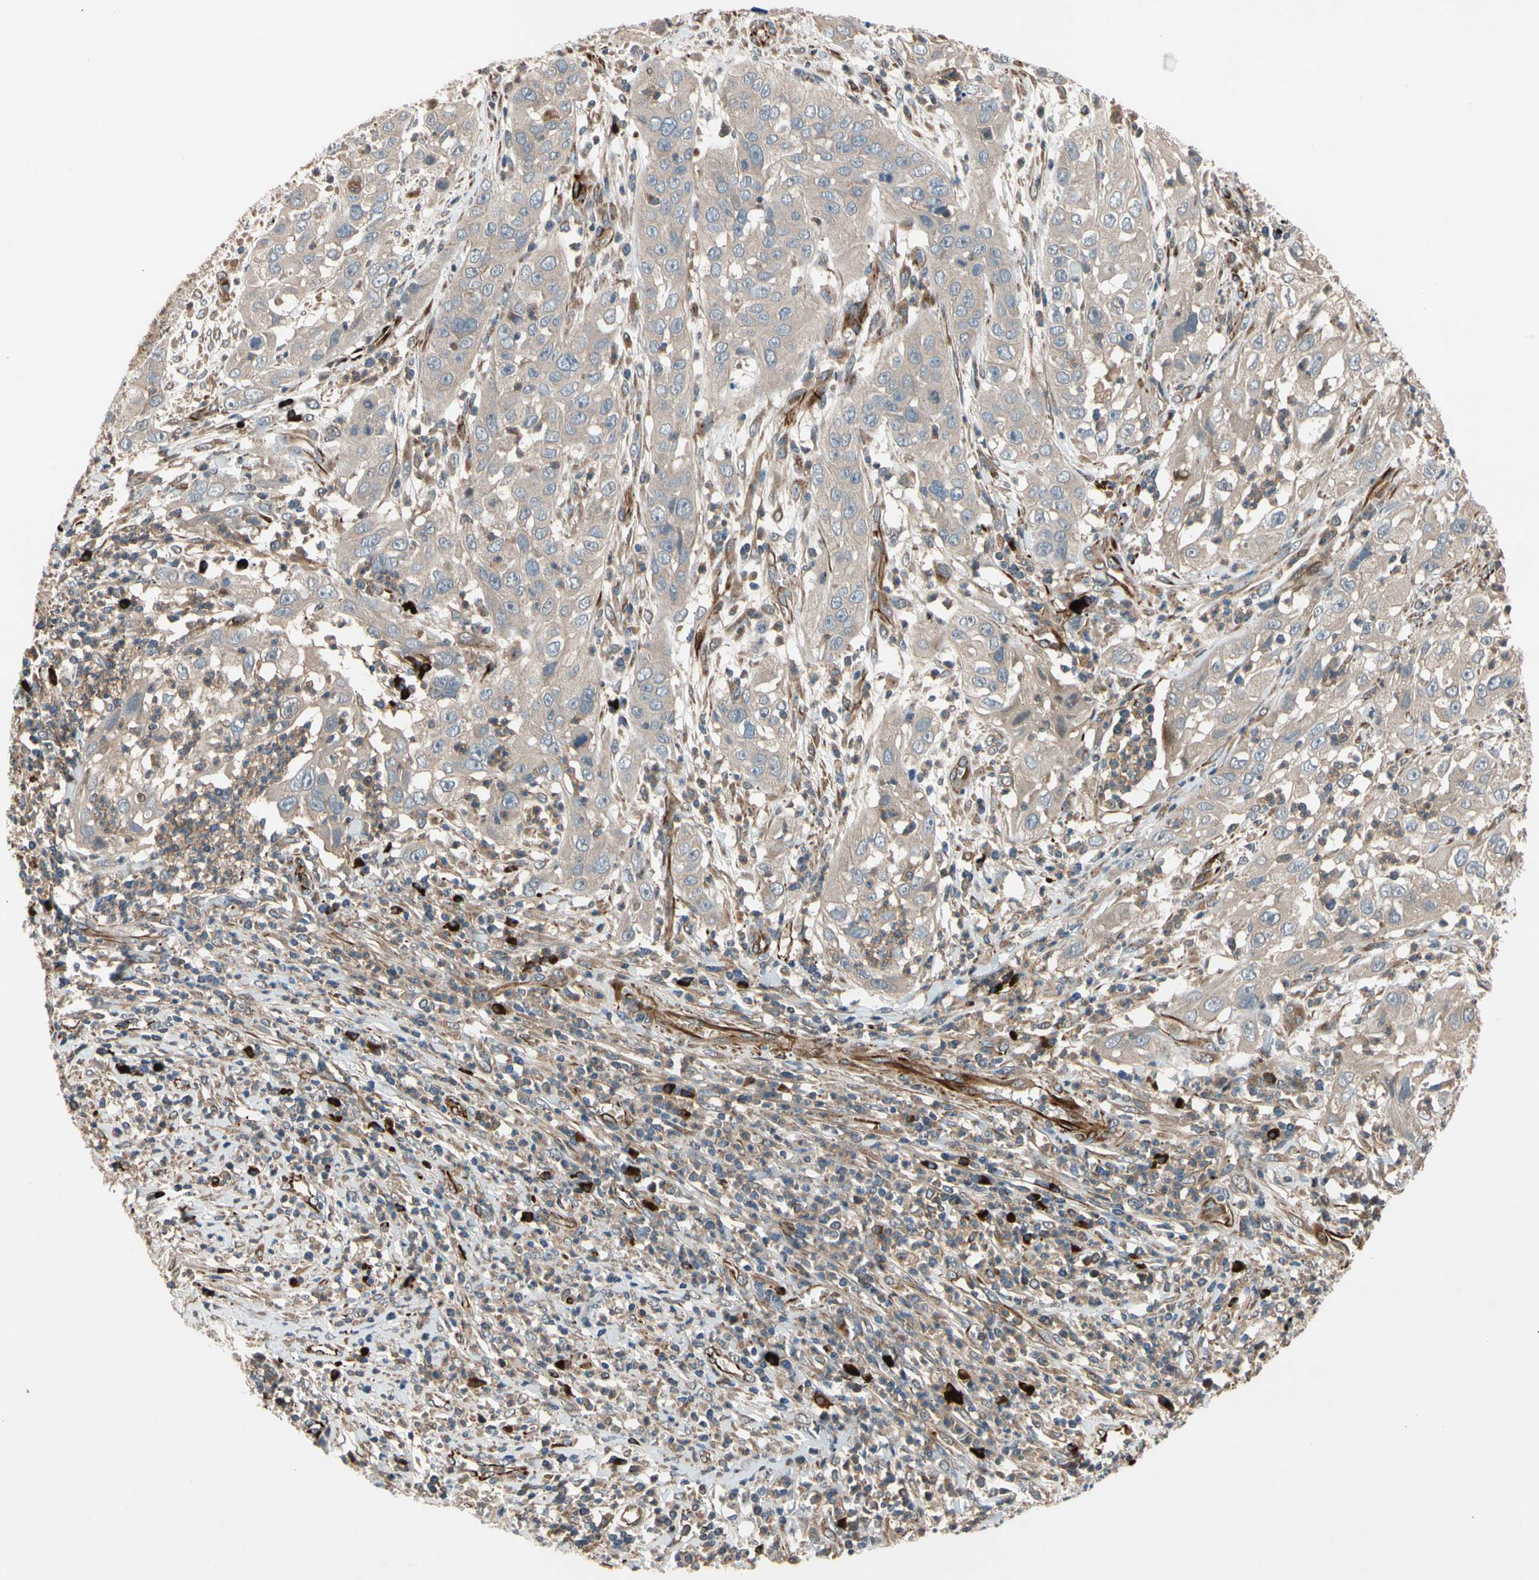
{"staining": {"intensity": "weak", "quantity": ">75%", "location": "cytoplasmic/membranous"}, "tissue": "cervical cancer", "cell_type": "Tumor cells", "image_type": "cancer", "snomed": [{"axis": "morphology", "description": "Squamous cell carcinoma, NOS"}, {"axis": "topography", "description": "Cervix"}], "caption": "Human squamous cell carcinoma (cervical) stained for a protein (brown) demonstrates weak cytoplasmic/membranous positive expression in about >75% of tumor cells.", "gene": "FGD6", "patient": {"sex": "female", "age": 32}}